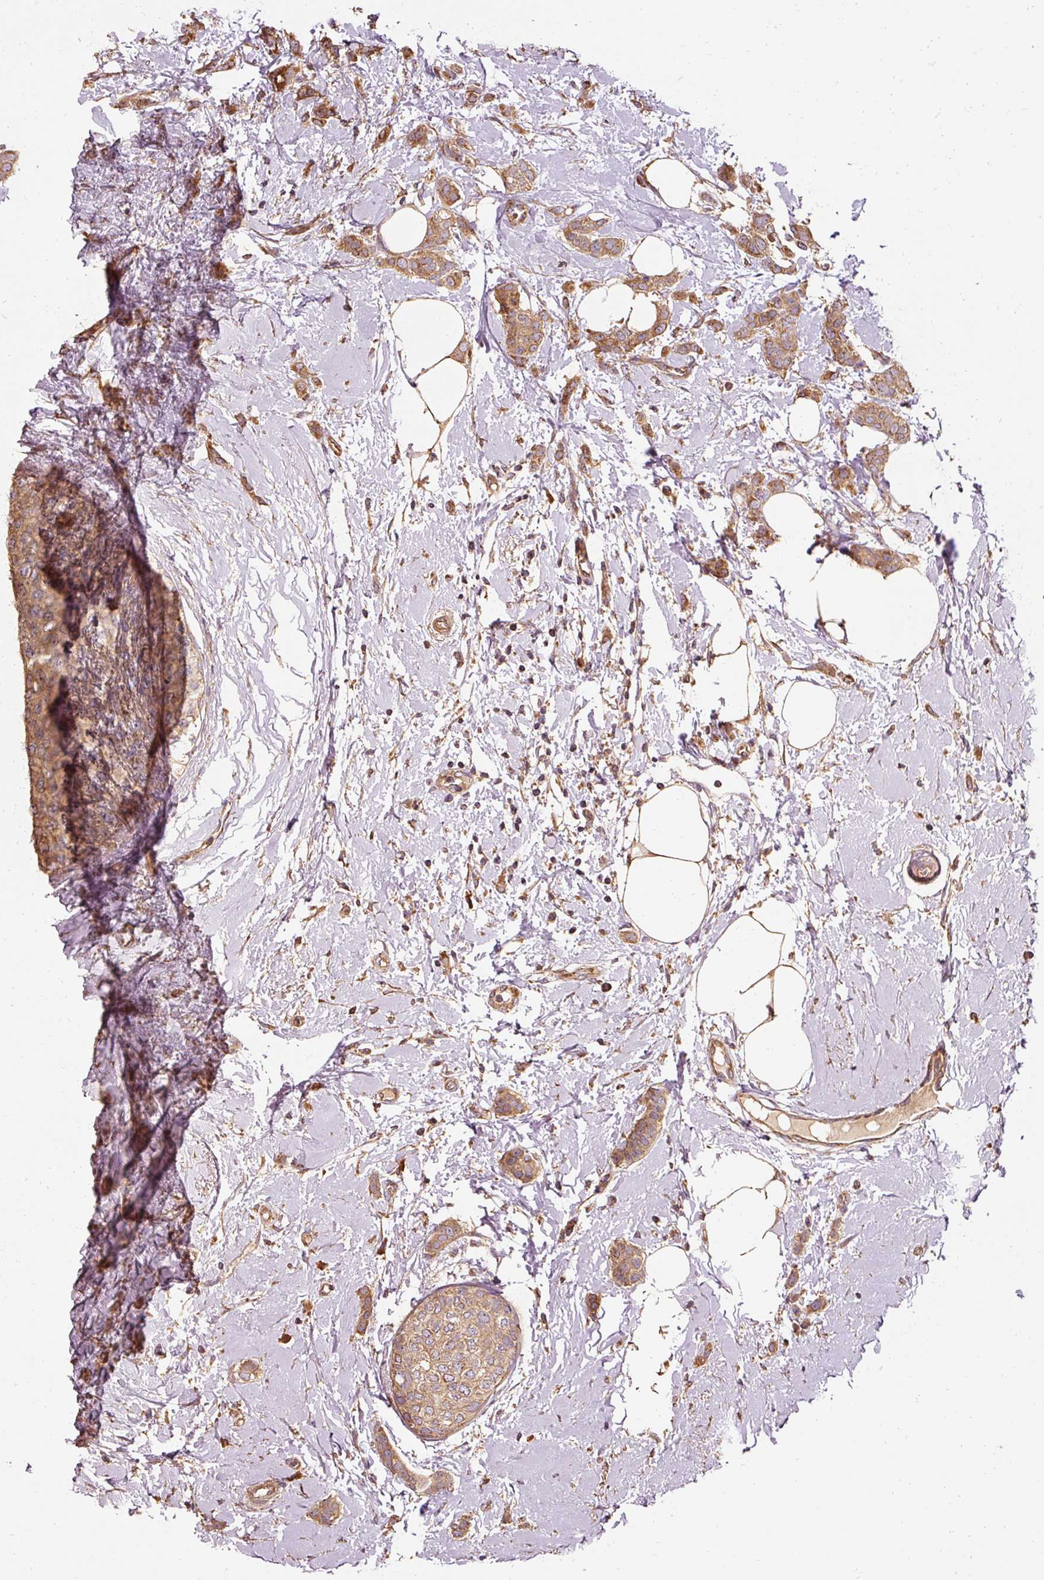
{"staining": {"intensity": "moderate", "quantity": ">75%", "location": "cytoplasmic/membranous"}, "tissue": "breast cancer", "cell_type": "Tumor cells", "image_type": "cancer", "snomed": [{"axis": "morphology", "description": "Duct carcinoma"}, {"axis": "topography", "description": "Breast"}], "caption": "A brown stain highlights moderate cytoplasmic/membranous expression of a protein in human breast cancer tumor cells.", "gene": "EFHC1", "patient": {"sex": "female", "age": 72}}